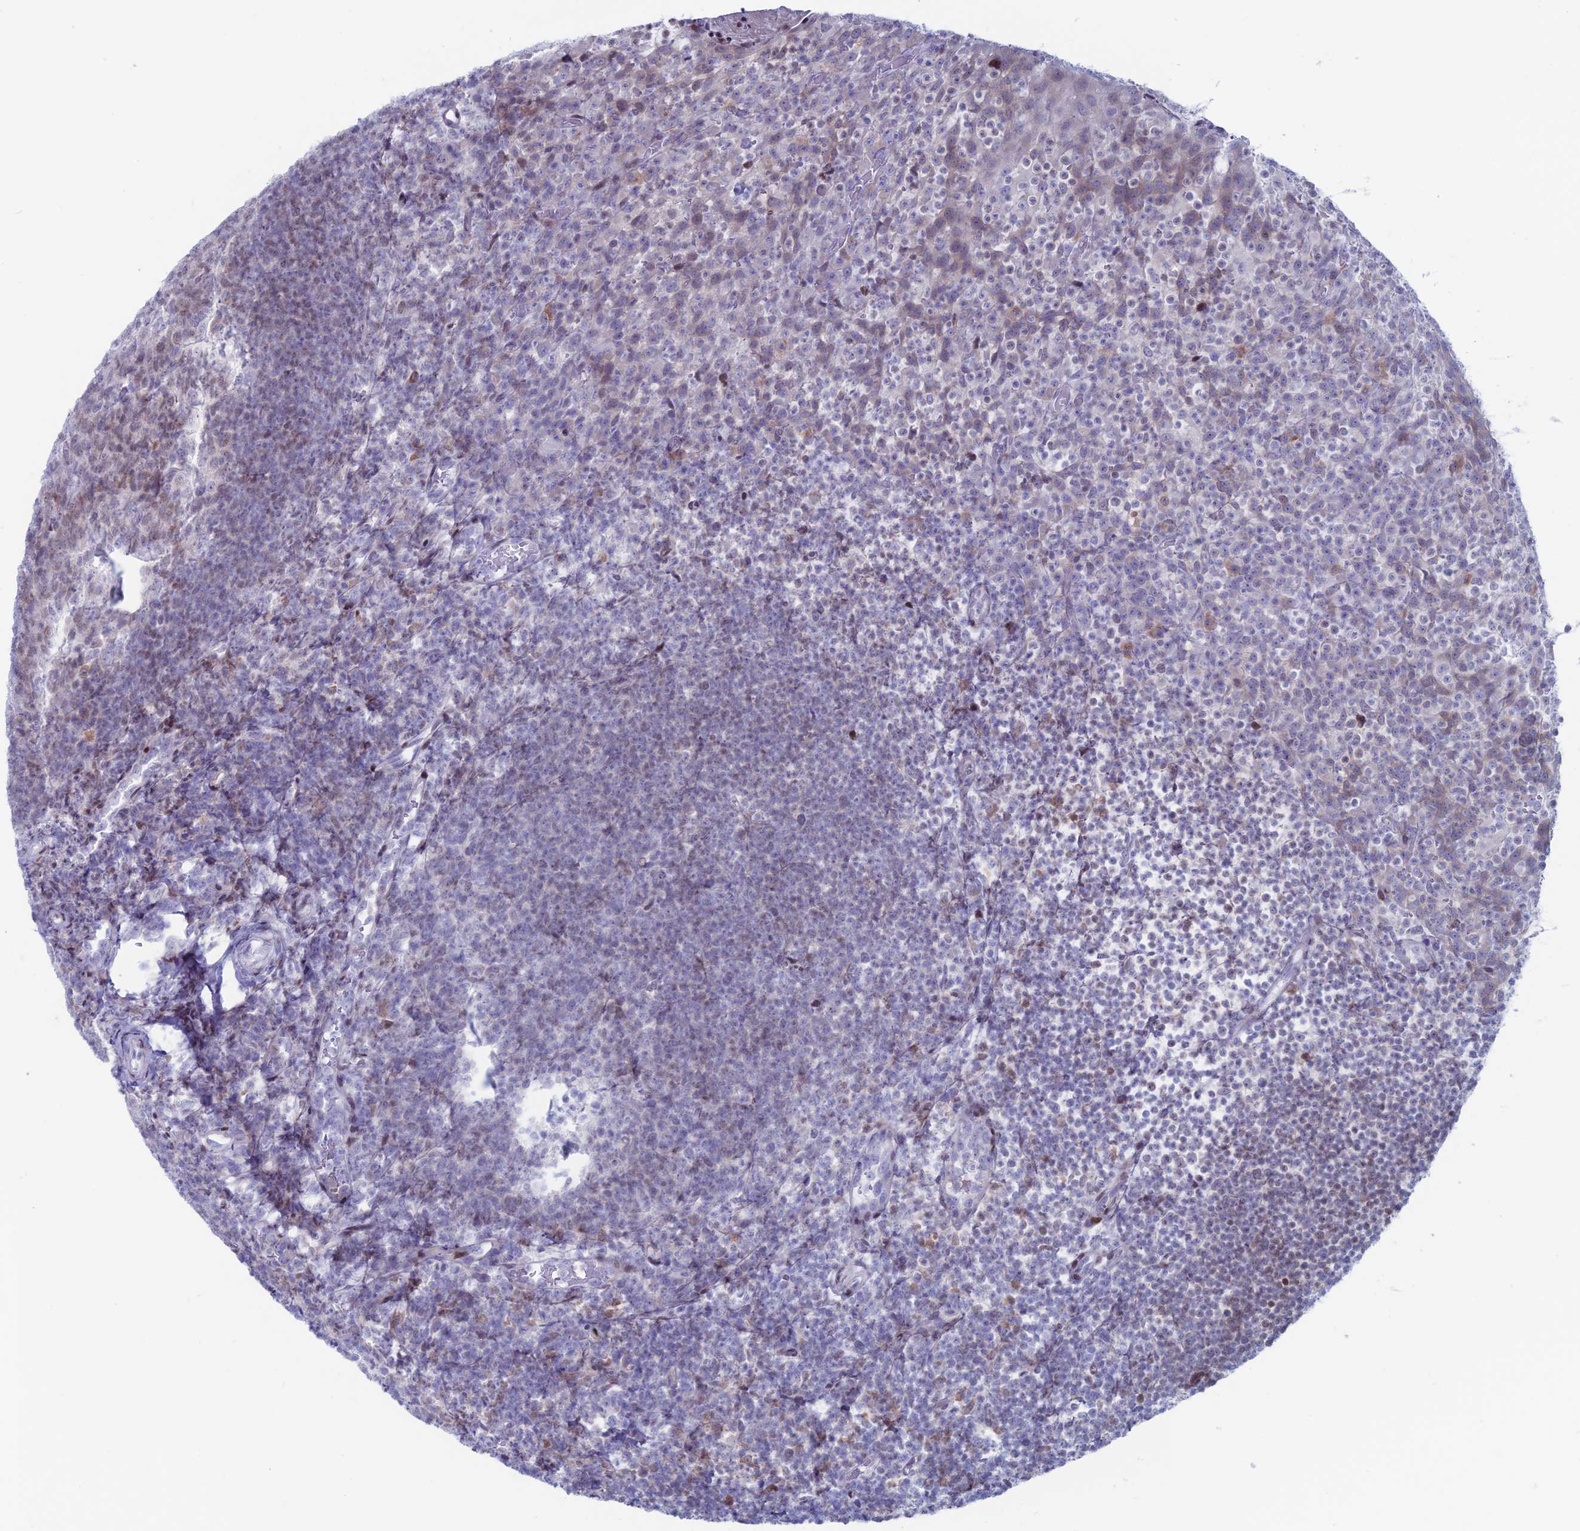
{"staining": {"intensity": "weak", "quantity": "25%-75%", "location": "nuclear"}, "tissue": "tonsil", "cell_type": "Germinal center cells", "image_type": "normal", "snomed": [{"axis": "morphology", "description": "Normal tissue, NOS"}, {"axis": "topography", "description": "Tonsil"}], "caption": "Tonsil stained for a protein (brown) exhibits weak nuclear positive positivity in approximately 25%-75% of germinal center cells.", "gene": "CERS6", "patient": {"sex": "female", "age": 10}}